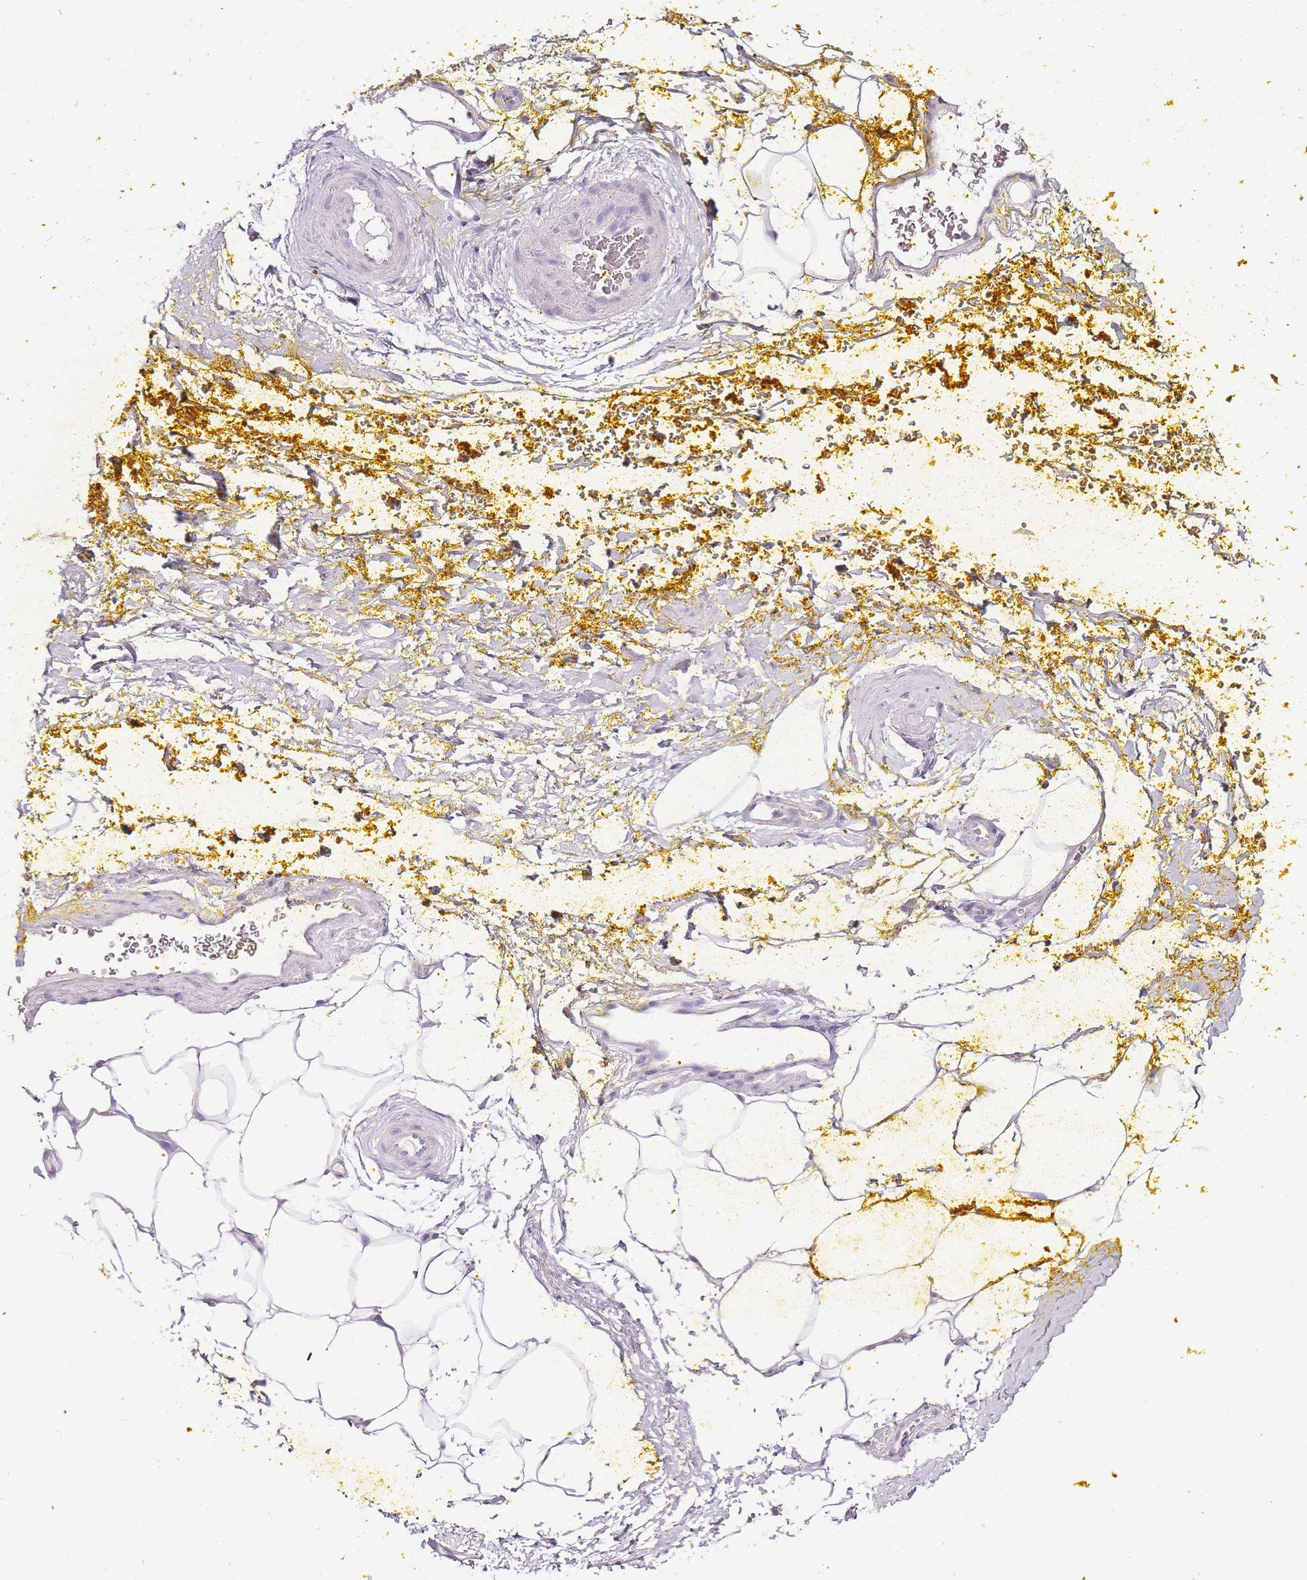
{"staining": {"intensity": "negative", "quantity": "none", "location": "none"}, "tissue": "adipose tissue", "cell_type": "Adipocytes", "image_type": "normal", "snomed": [{"axis": "morphology", "description": "Normal tissue, NOS"}, {"axis": "morphology", "description": "Adenocarcinoma, Low grade"}, {"axis": "topography", "description": "Prostate"}, {"axis": "topography", "description": "Peripheral nerve tissue"}], "caption": "Micrograph shows no significant protein positivity in adipocytes of unremarkable adipose tissue.", "gene": "ZBP1", "patient": {"sex": "male", "age": 63}}